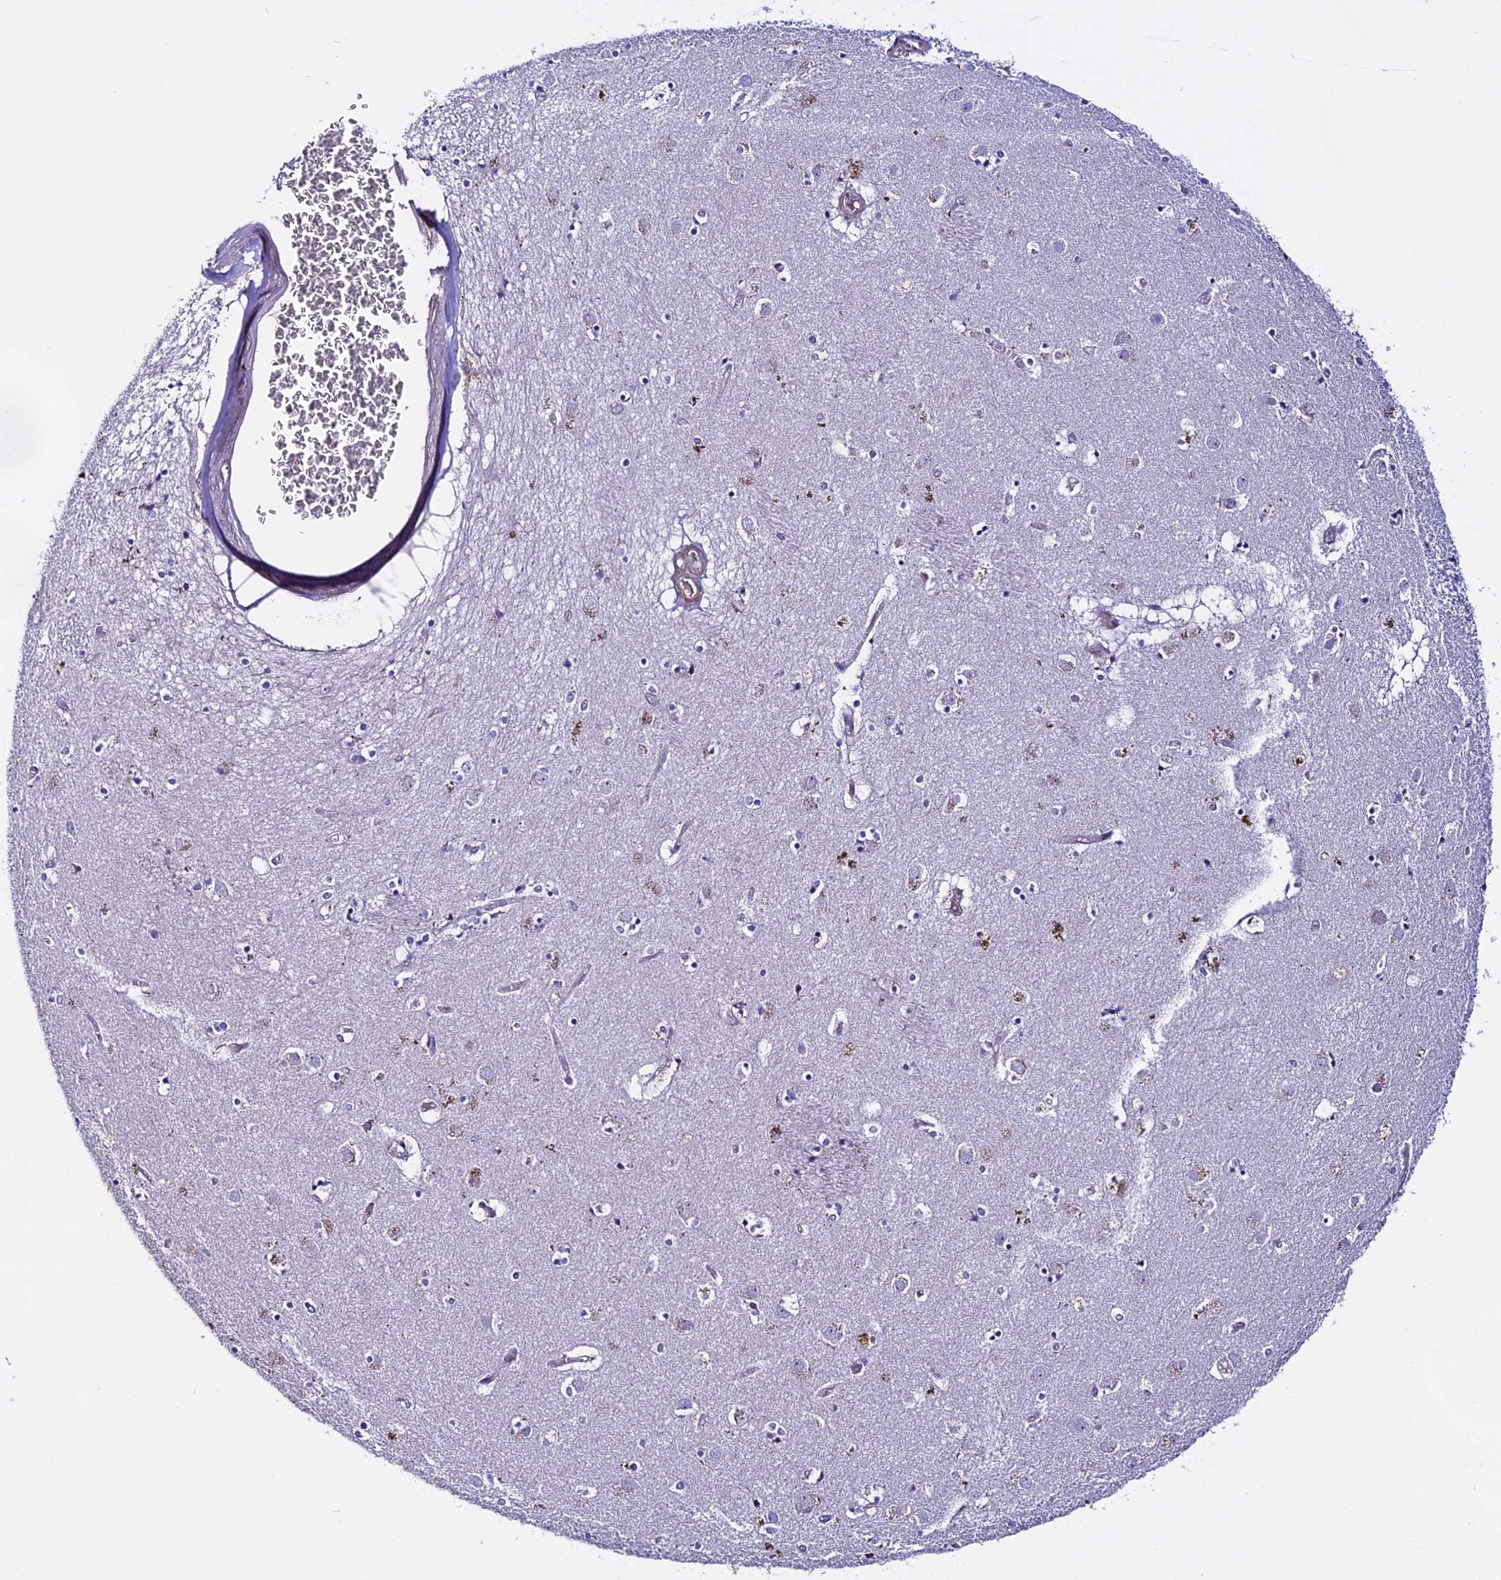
{"staining": {"intensity": "negative", "quantity": "none", "location": "none"}, "tissue": "caudate", "cell_type": "Glial cells", "image_type": "normal", "snomed": [{"axis": "morphology", "description": "Normal tissue, NOS"}, {"axis": "topography", "description": "Lateral ventricle wall"}], "caption": "This is a image of immunohistochemistry staining of benign caudate, which shows no expression in glial cells.", "gene": "NOD2", "patient": {"sex": "male", "age": 70}}